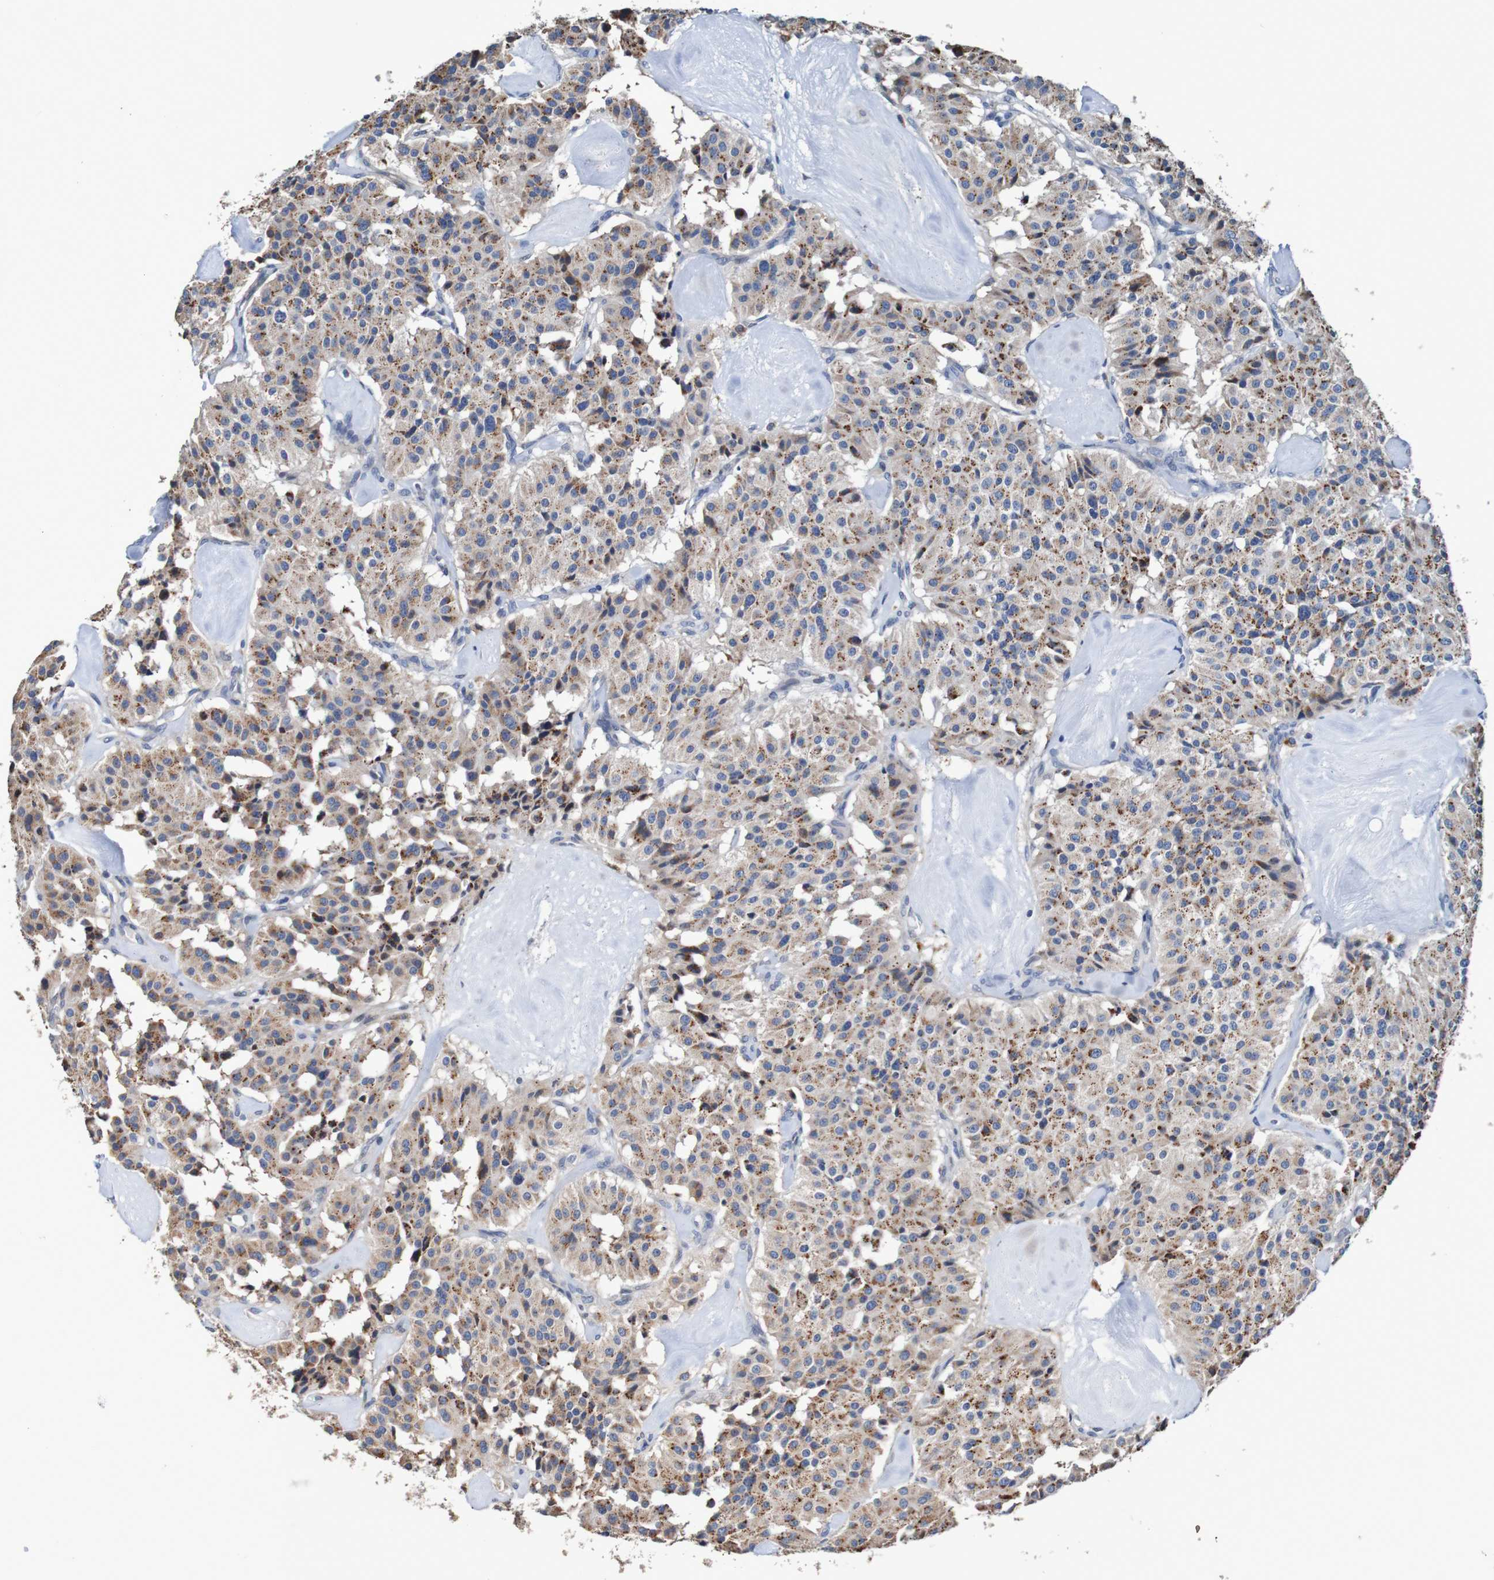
{"staining": {"intensity": "moderate", "quantity": ">75%", "location": "cytoplasmic/membranous"}, "tissue": "carcinoid", "cell_type": "Tumor cells", "image_type": "cancer", "snomed": [{"axis": "morphology", "description": "Carcinoid, malignant, NOS"}, {"axis": "topography", "description": "Lung"}], "caption": "Immunohistochemistry histopathology image of neoplastic tissue: malignant carcinoid stained using immunohistochemistry shows medium levels of moderate protein expression localized specifically in the cytoplasmic/membranous of tumor cells, appearing as a cytoplasmic/membranous brown color.", "gene": "FIBP", "patient": {"sex": "male", "age": 30}}